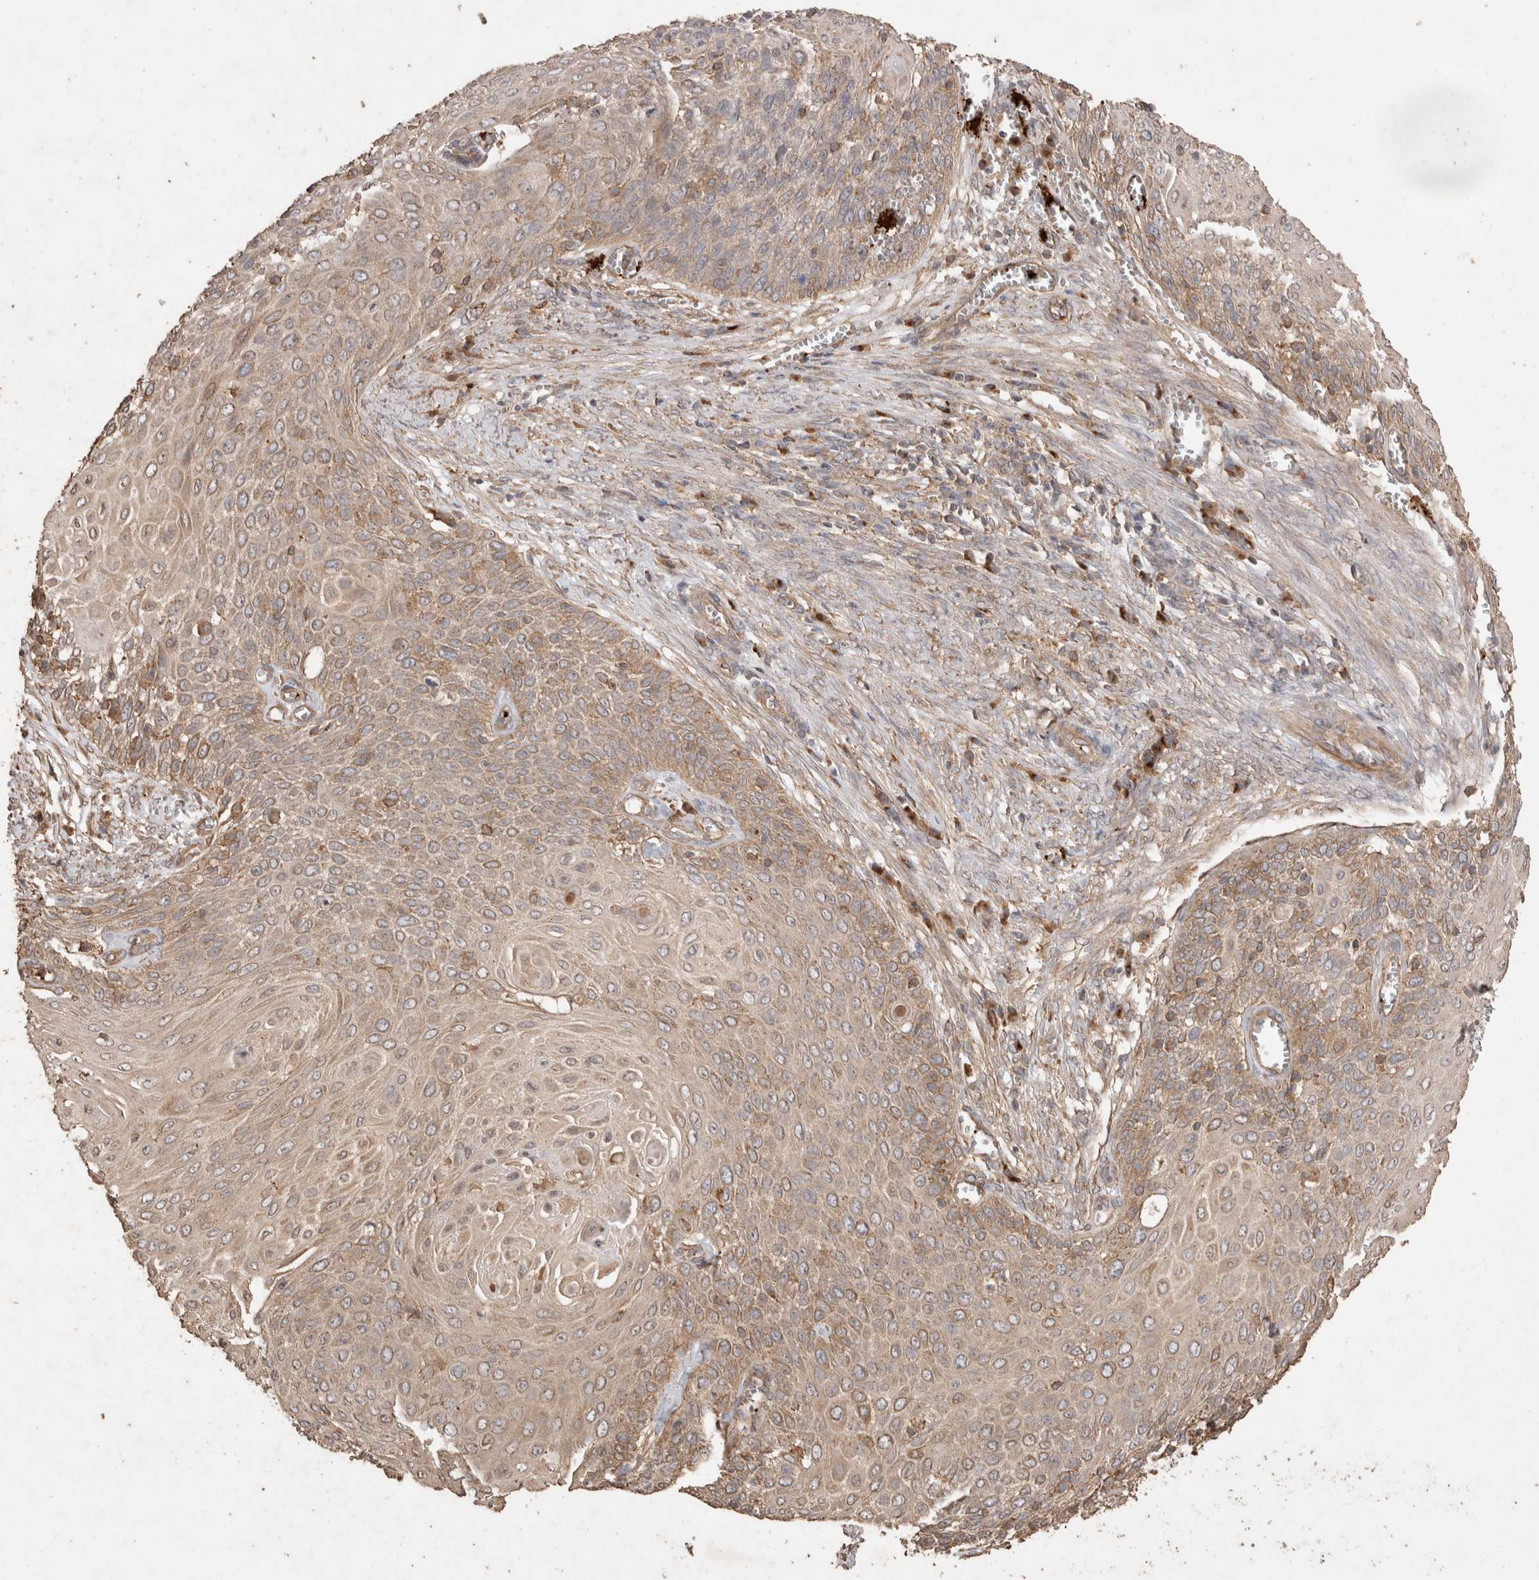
{"staining": {"intensity": "weak", "quantity": "25%-75%", "location": "cytoplasmic/membranous"}, "tissue": "cervical cancer", "cell_type": "Tumor cells", "image_type": "cancer", "snomed": [{"axis": "morphology", "description": "Squamous cell carcinoma, NOS"}, {"axis": "topography", "description": "Cervix"}], "caption": "This is an image of immunohistochemistry (IHC) staining of cervical squamous cell carcinoma, which shows weak expression in the cytoplasmic/membranous of tumor cells.", "gene": "SNX31", "patient": {"sex": "female", "age": 39}}